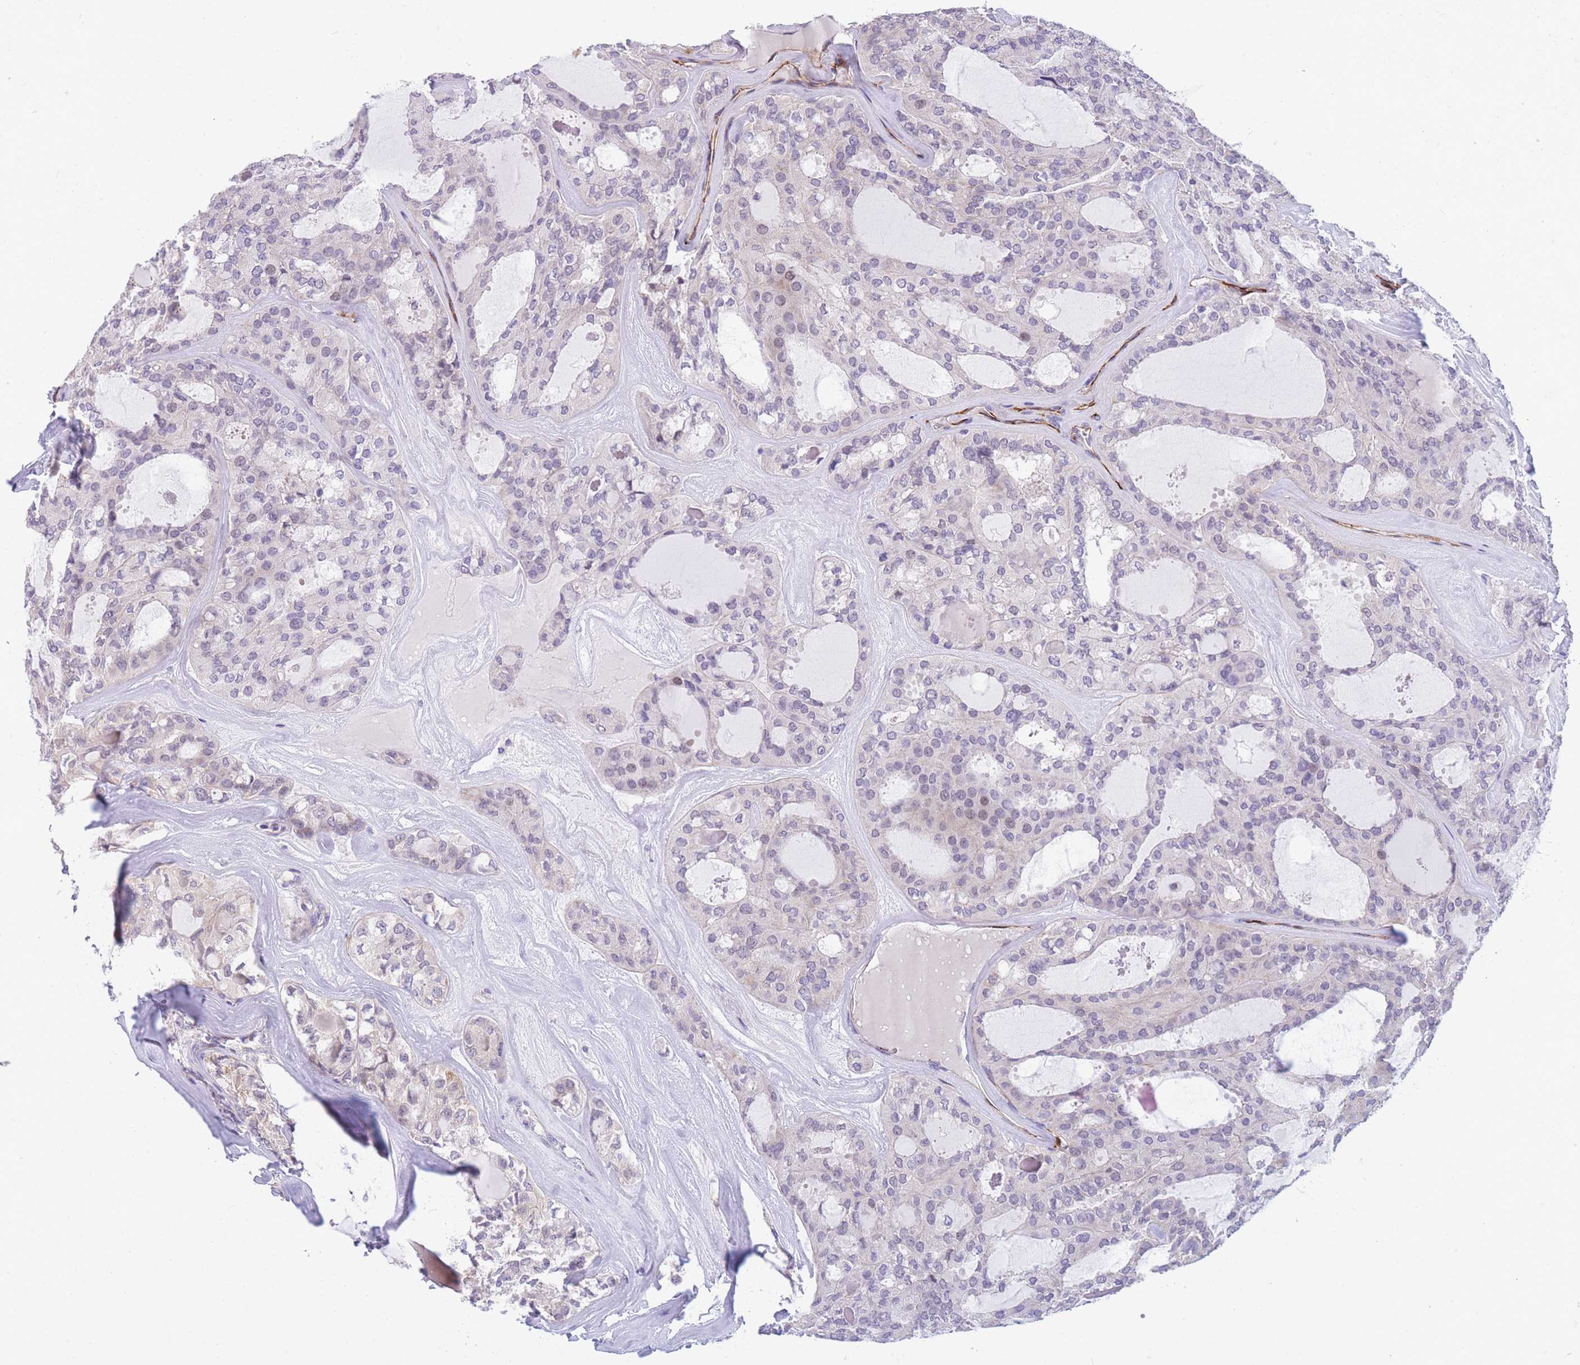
{"staining": {"intensity": "weak", "quantity": "<25%", "location": "cytoplasmic/membranous"}, "tissue": "thyroid cancer", "cell_type": "Tumor cells", "image_type": "cancer", "snomed": [{"axis": "morphology", "description": "Follicular adenoma carcinoma, NOS"}, {"axis": "topography", "description": "Thyroid gland"}], "caption": "Thyroid follicular adenoma carcinoma stained for a protein using immunohistochemistry (IHC) exhibits no expression tumor cells.", "gene": "DDX49", "patient": {"sex": "male", "age": 75}}